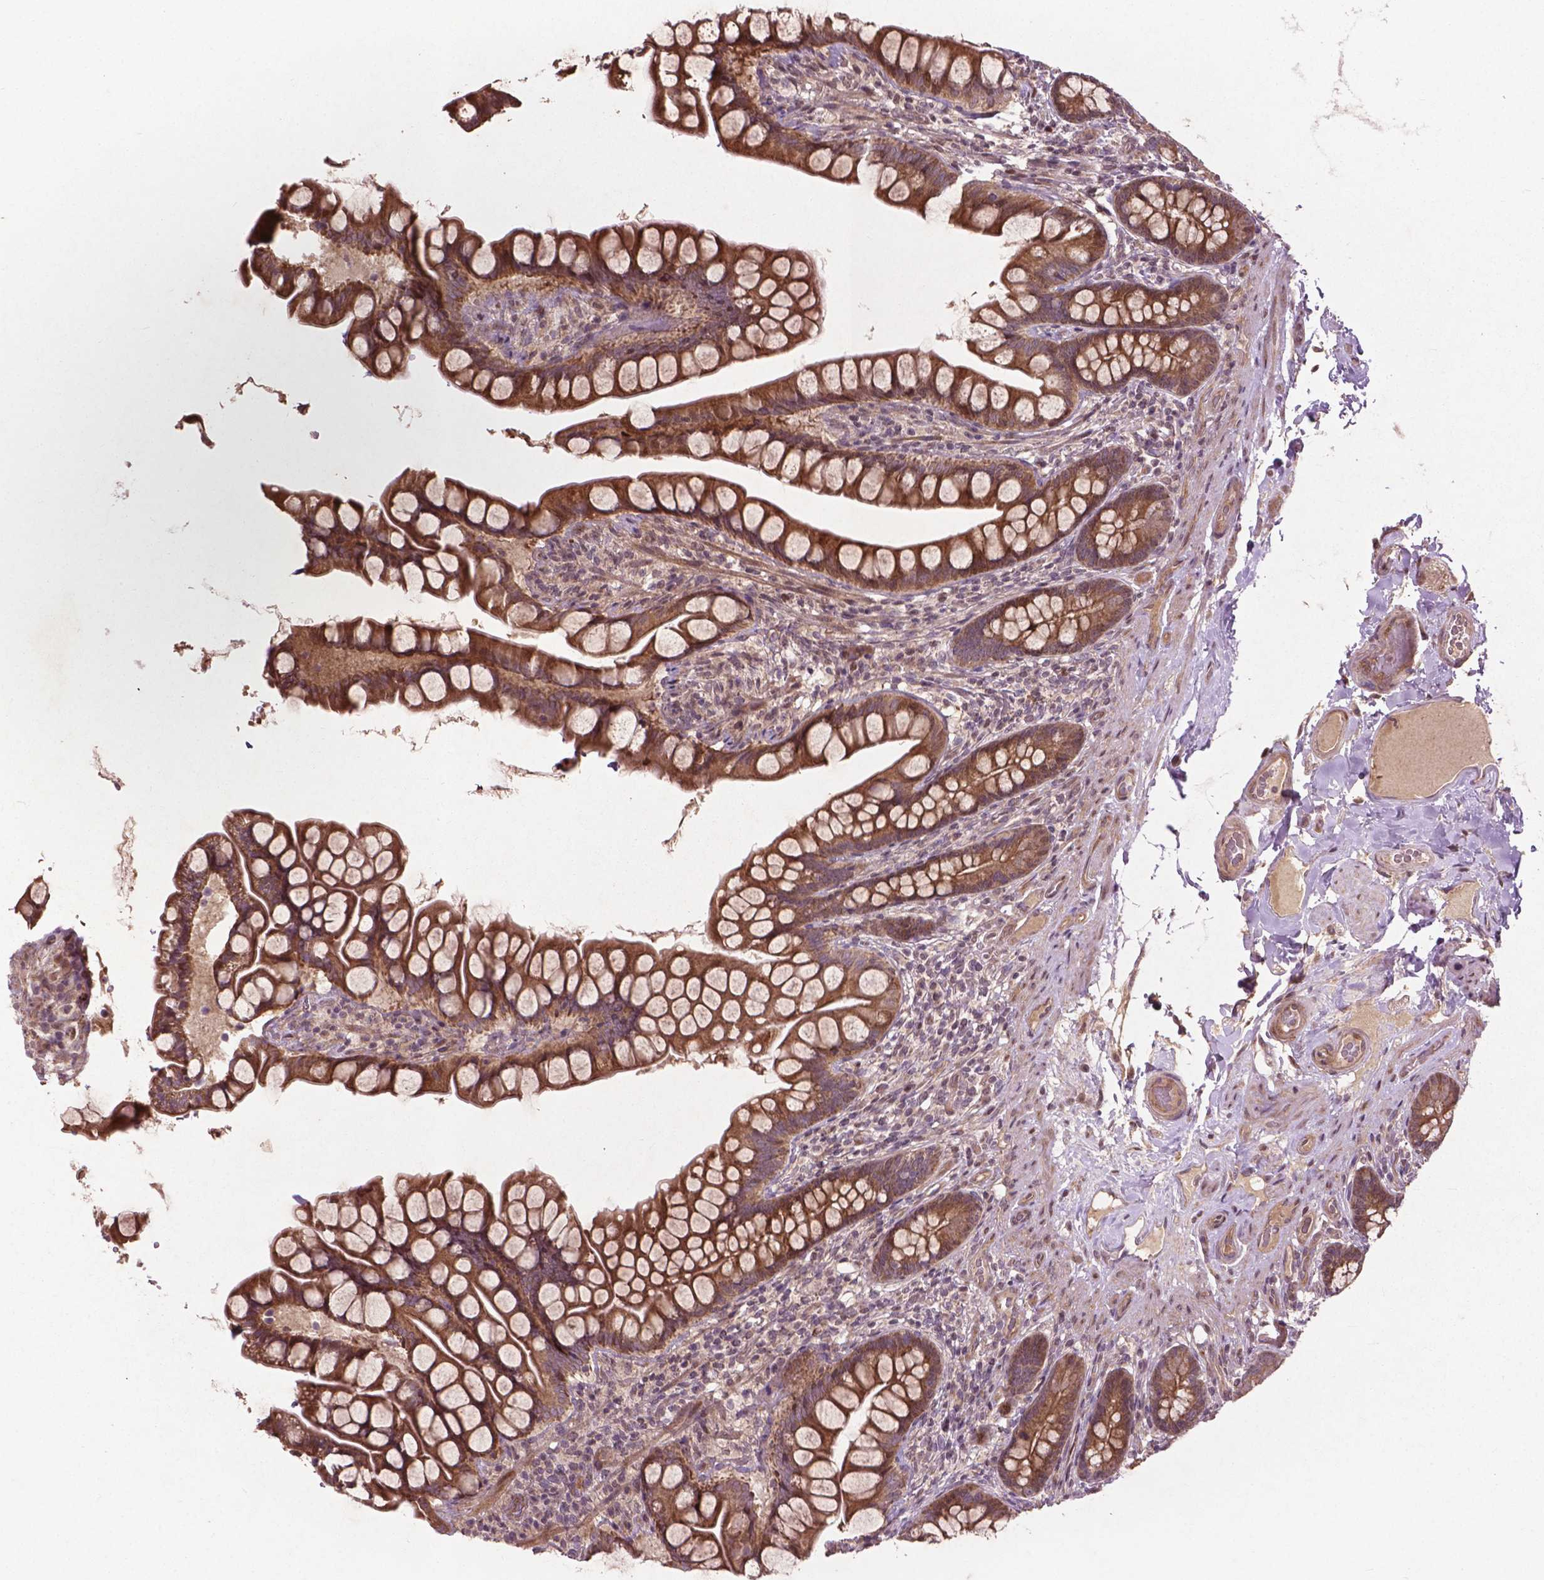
{"staining": {"intensity": "strong", "quantity": ">75%", "location": "cytoplasmic/membranous"}, "tissue": "small intestine", "cell_type": "Glandular cells", "image_type": "normal", "snomed": [{"axis": "morphology", "description": "Normal tissue, NOS"}, {"axis": "topography", "description": "Small intestine"}], "caption": "A photomicrograph of small intestine stained for a protein displays strong cytoplasmic/membranous brown staining in glandular cells.", "gene": "B3GALNT2", "patient": {"sex": "male", "age": 70}}